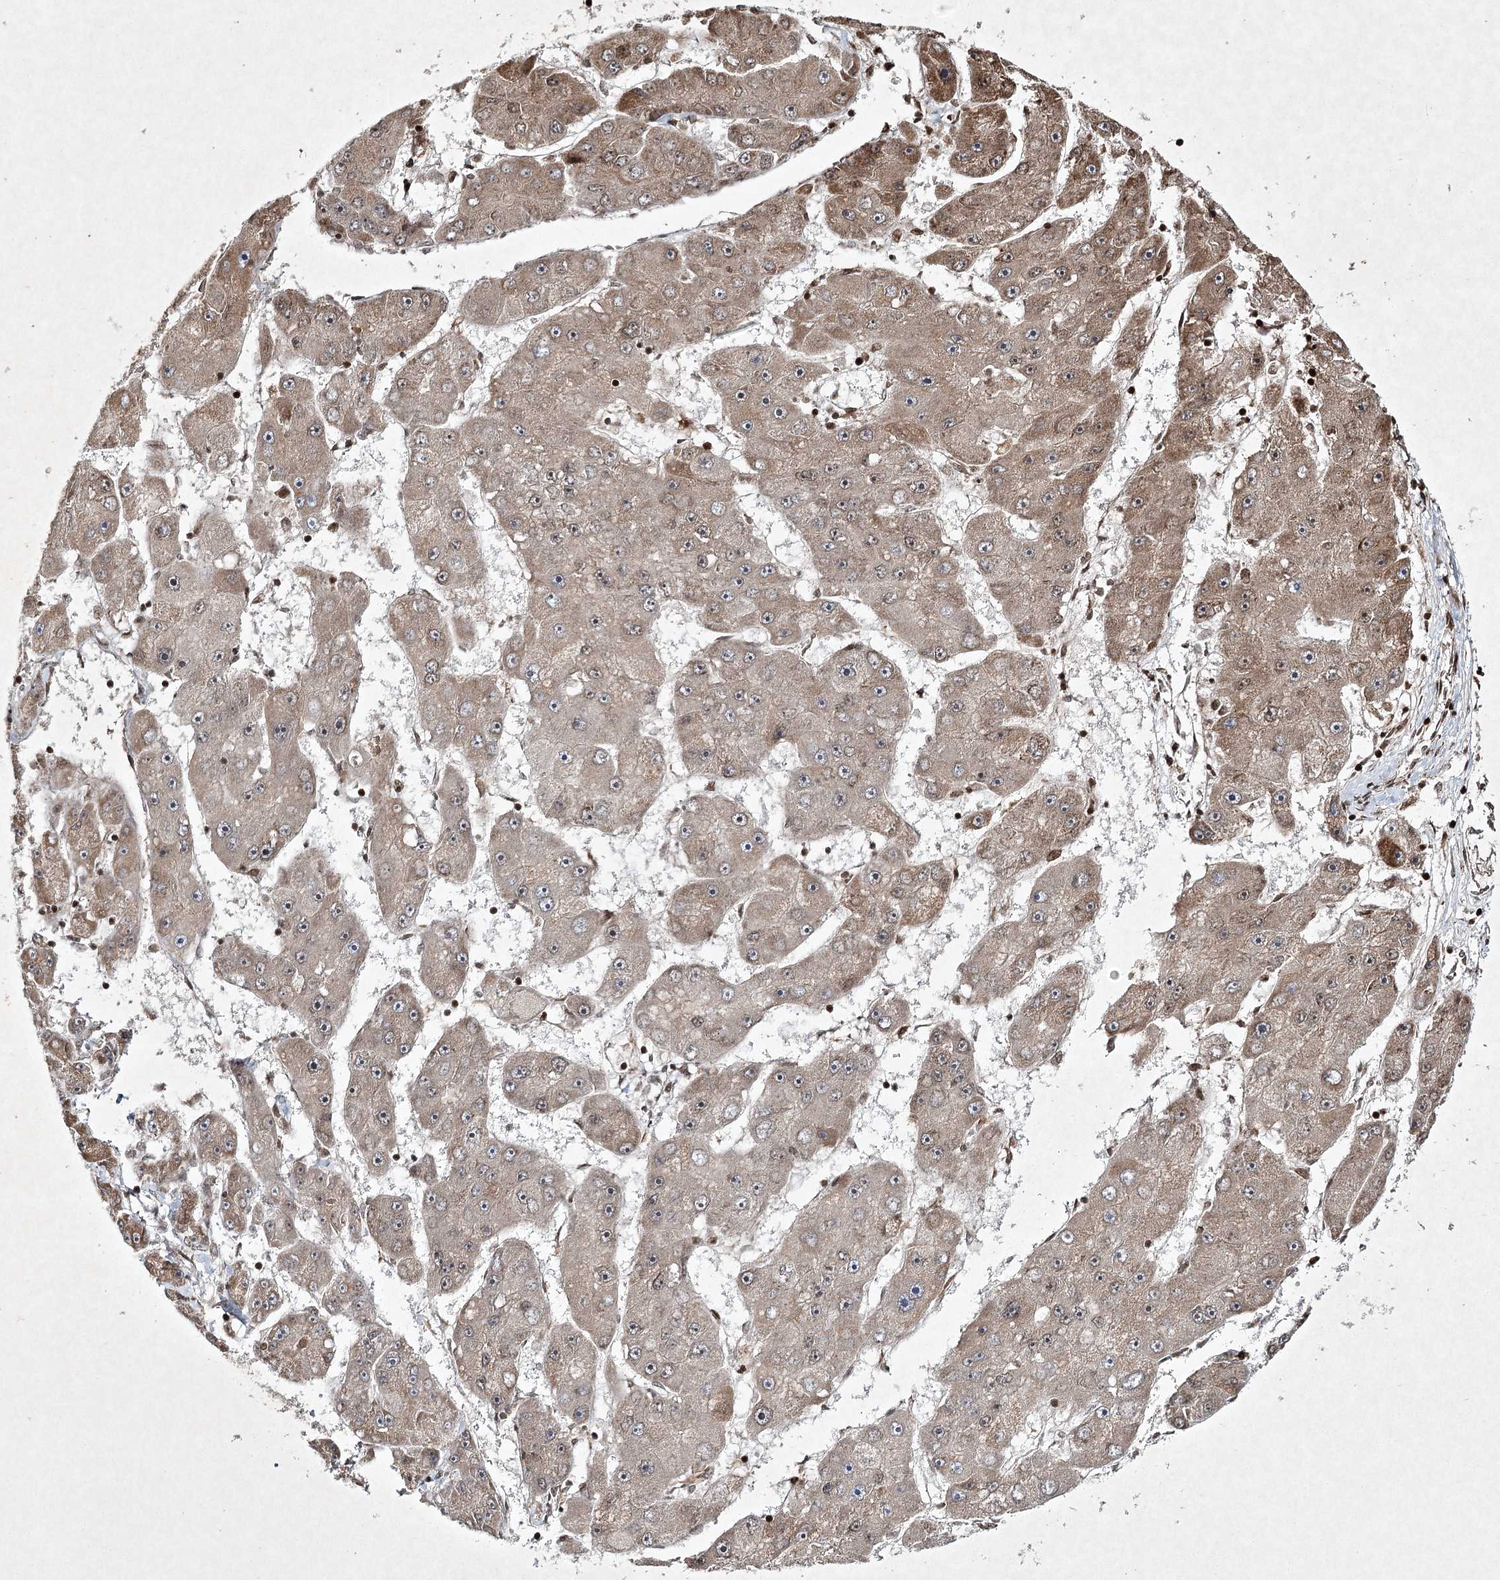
{"staining": {"intensity": "moderate", "quantity": "25%-75%", "location": "cytoplasmic/membranous"}, "tissue": "liver cancer", "cell_type": "Tumor cells", "image_type": "cancer", "snomed": [{"axis": "morphology", "description": "Carcinoma, Hepatocellular, NOS"}, {"axis": "topography", "description": "Liver"}], "caption": "An image showing moderate cytoplasmic/membranous positivity in approximately 25%-75% of tumor cells in liver cancer (hepatocellular carcinoma), as visualized by brown immunohistochemical staining.", "gene": "CARM1", "patient": {"sex": "female", "age": 61}}